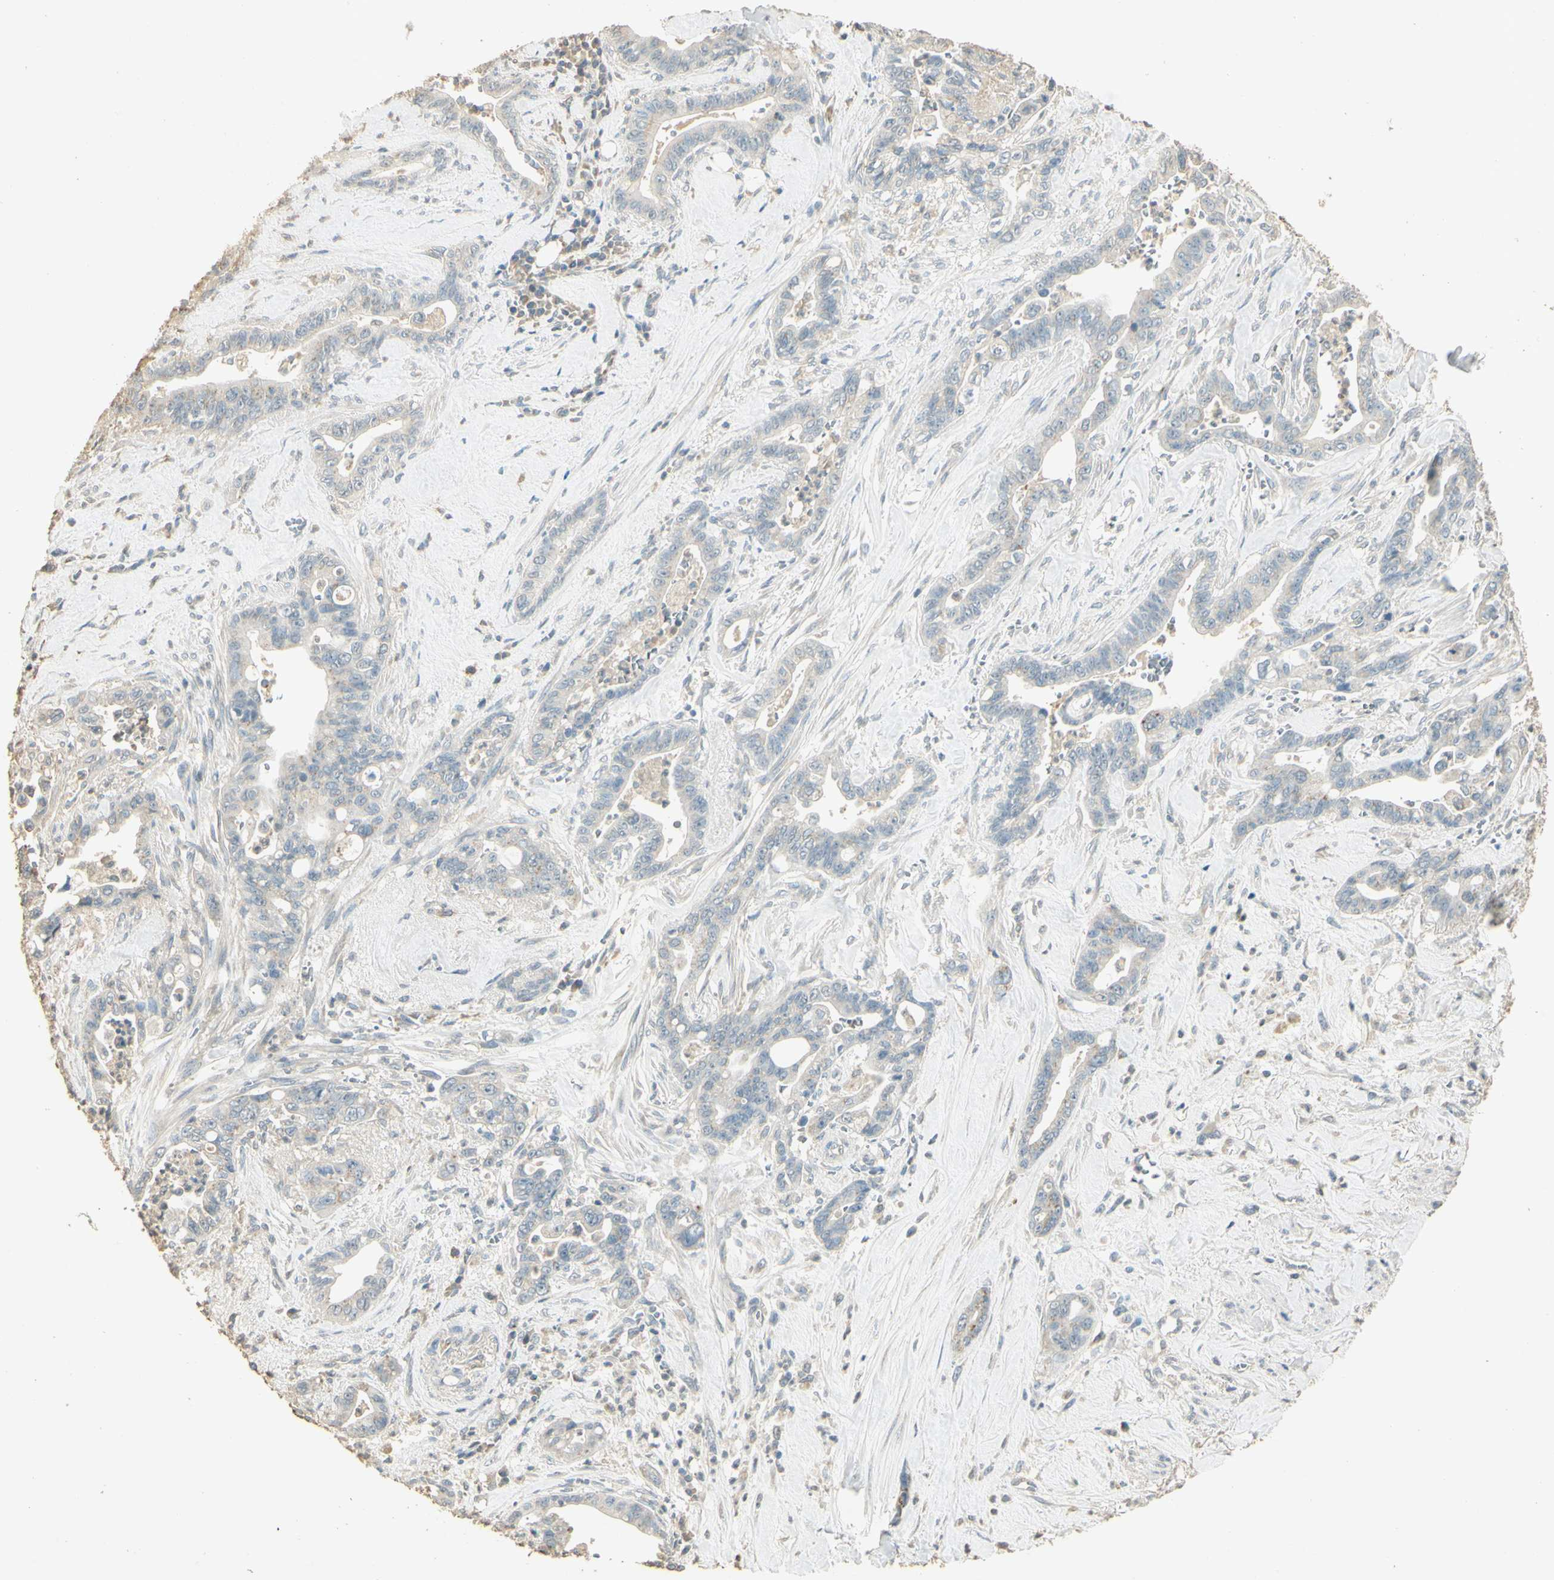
{"staining": {"intensity": "weak", "quantity": "25%-75%", "location": "cytoplasmic/membranous"}, "tissue": "pancreatic cancer", "cell_type": "Tumor cells", "image_type": "cancer", "snomed": [{"axis": "morphology", "description": "Adenocarcinoma, NOS"}, {"axis": "topography", "description": "Pancreas"}], "caption": "High-power microscopy captured an immunohistochemistry (IHC) image of pancreatic adenocarcinoma, revealing weak cytoplasmic/membranous staining in approximately 25%-75% of tumor cells.", "gene": "UXS1", "patient": {"sex": "male", "age": 70}}